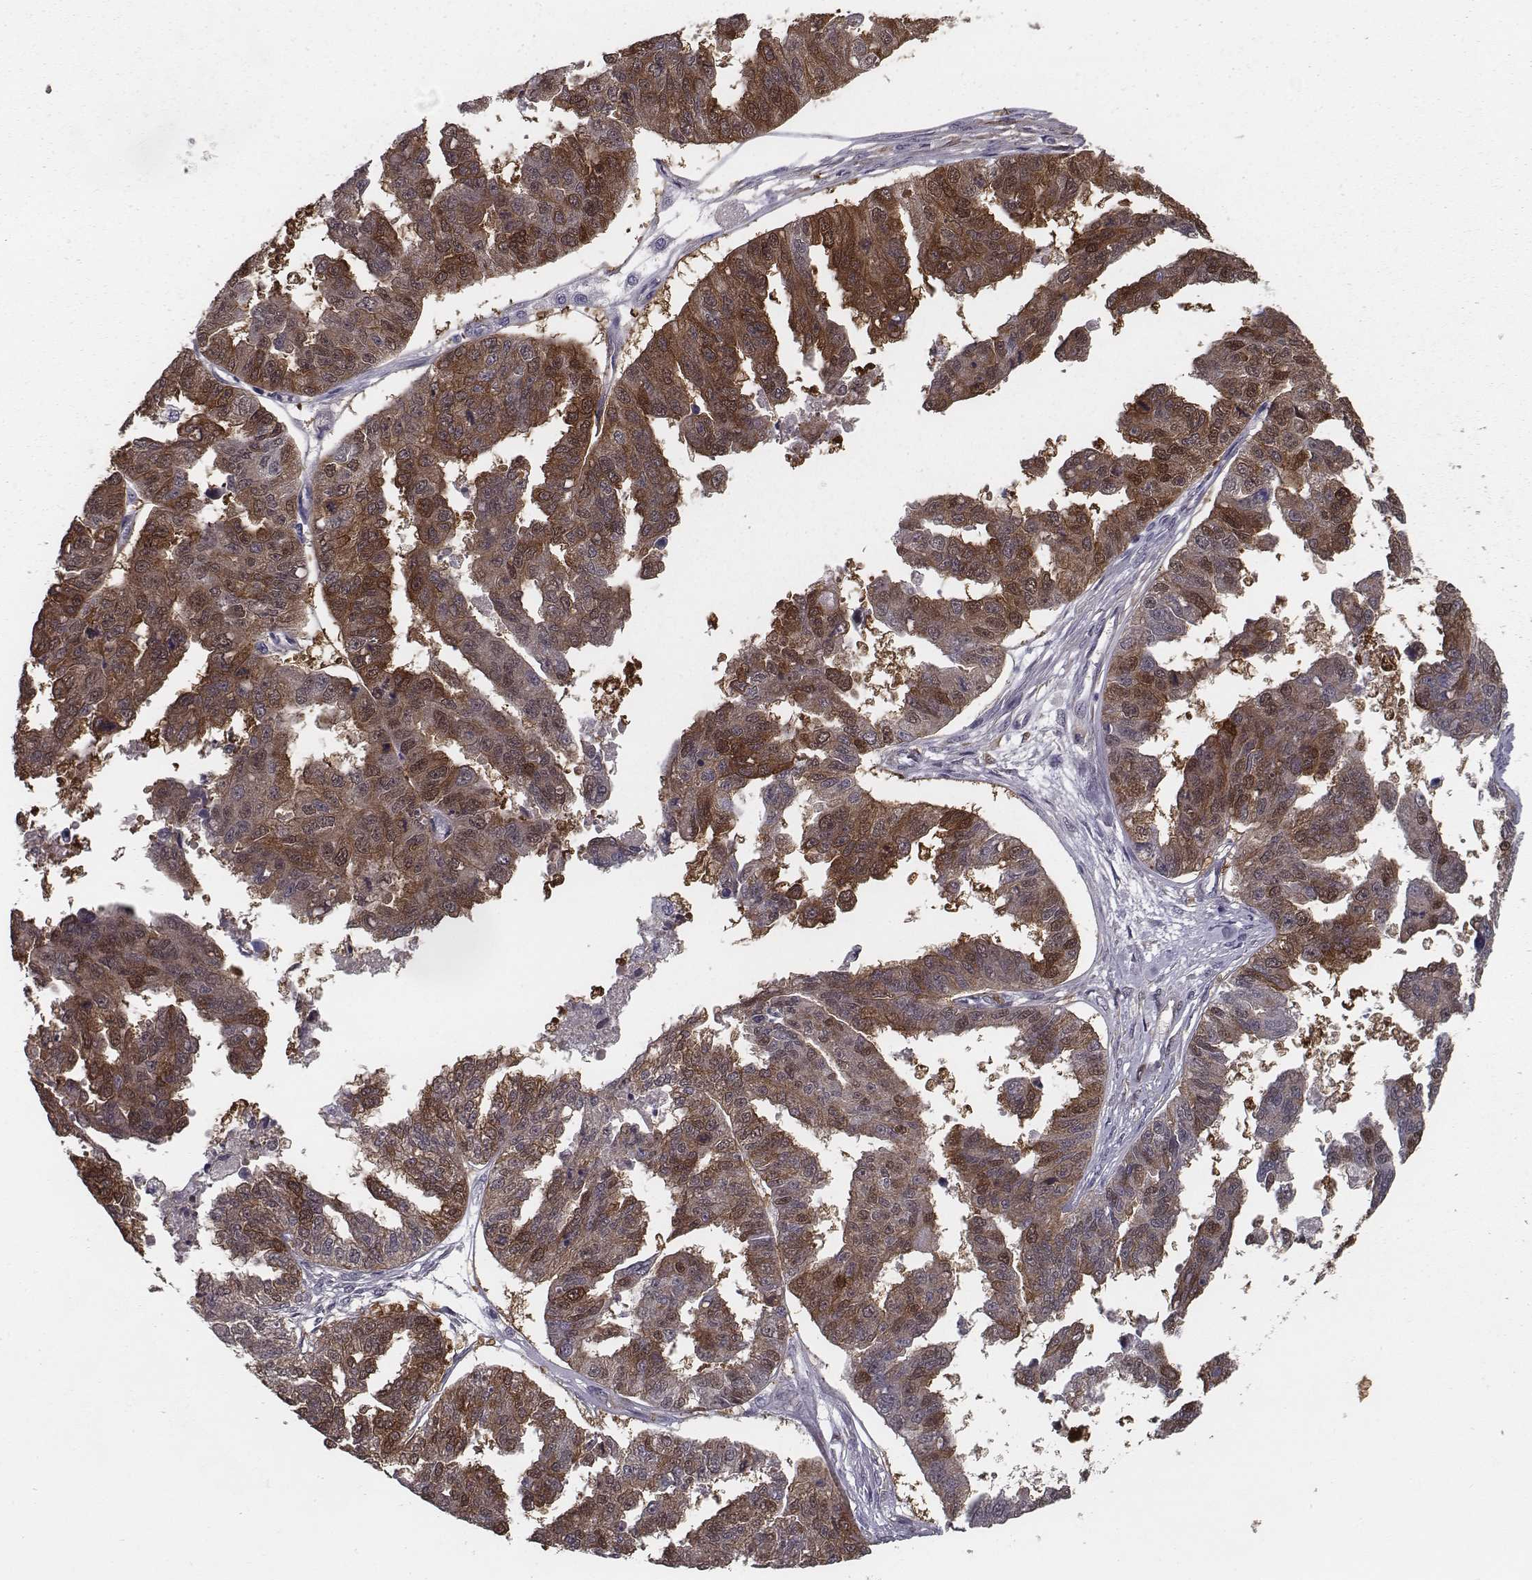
{"staining": {"intensity": "moderate", "quantity": ">75%", "location": "cytoplasmic/membranous,nuclear"}, "tissue": "ovarian cancer", "cell_type": "Tumor cells", "image_type": "cancer", "snomed": [{"axis": "morphology", "description": "Cystadenocarcinoma, serous, NOS"}, {"axis": "topography", "description": "Ovary"}], "caption": "Immunohistochemical staining of human serous cystadenocarcinoma (ovarian) exhibits medium levels of moderate cytoplasmic/membranous and nuclear expression in about >75% of tumor cells. The protein is shown in brown color, while the nuclei are stained blue.", "gene": "ISYNA1", "patient": {"sex": "female", "age": 58}}